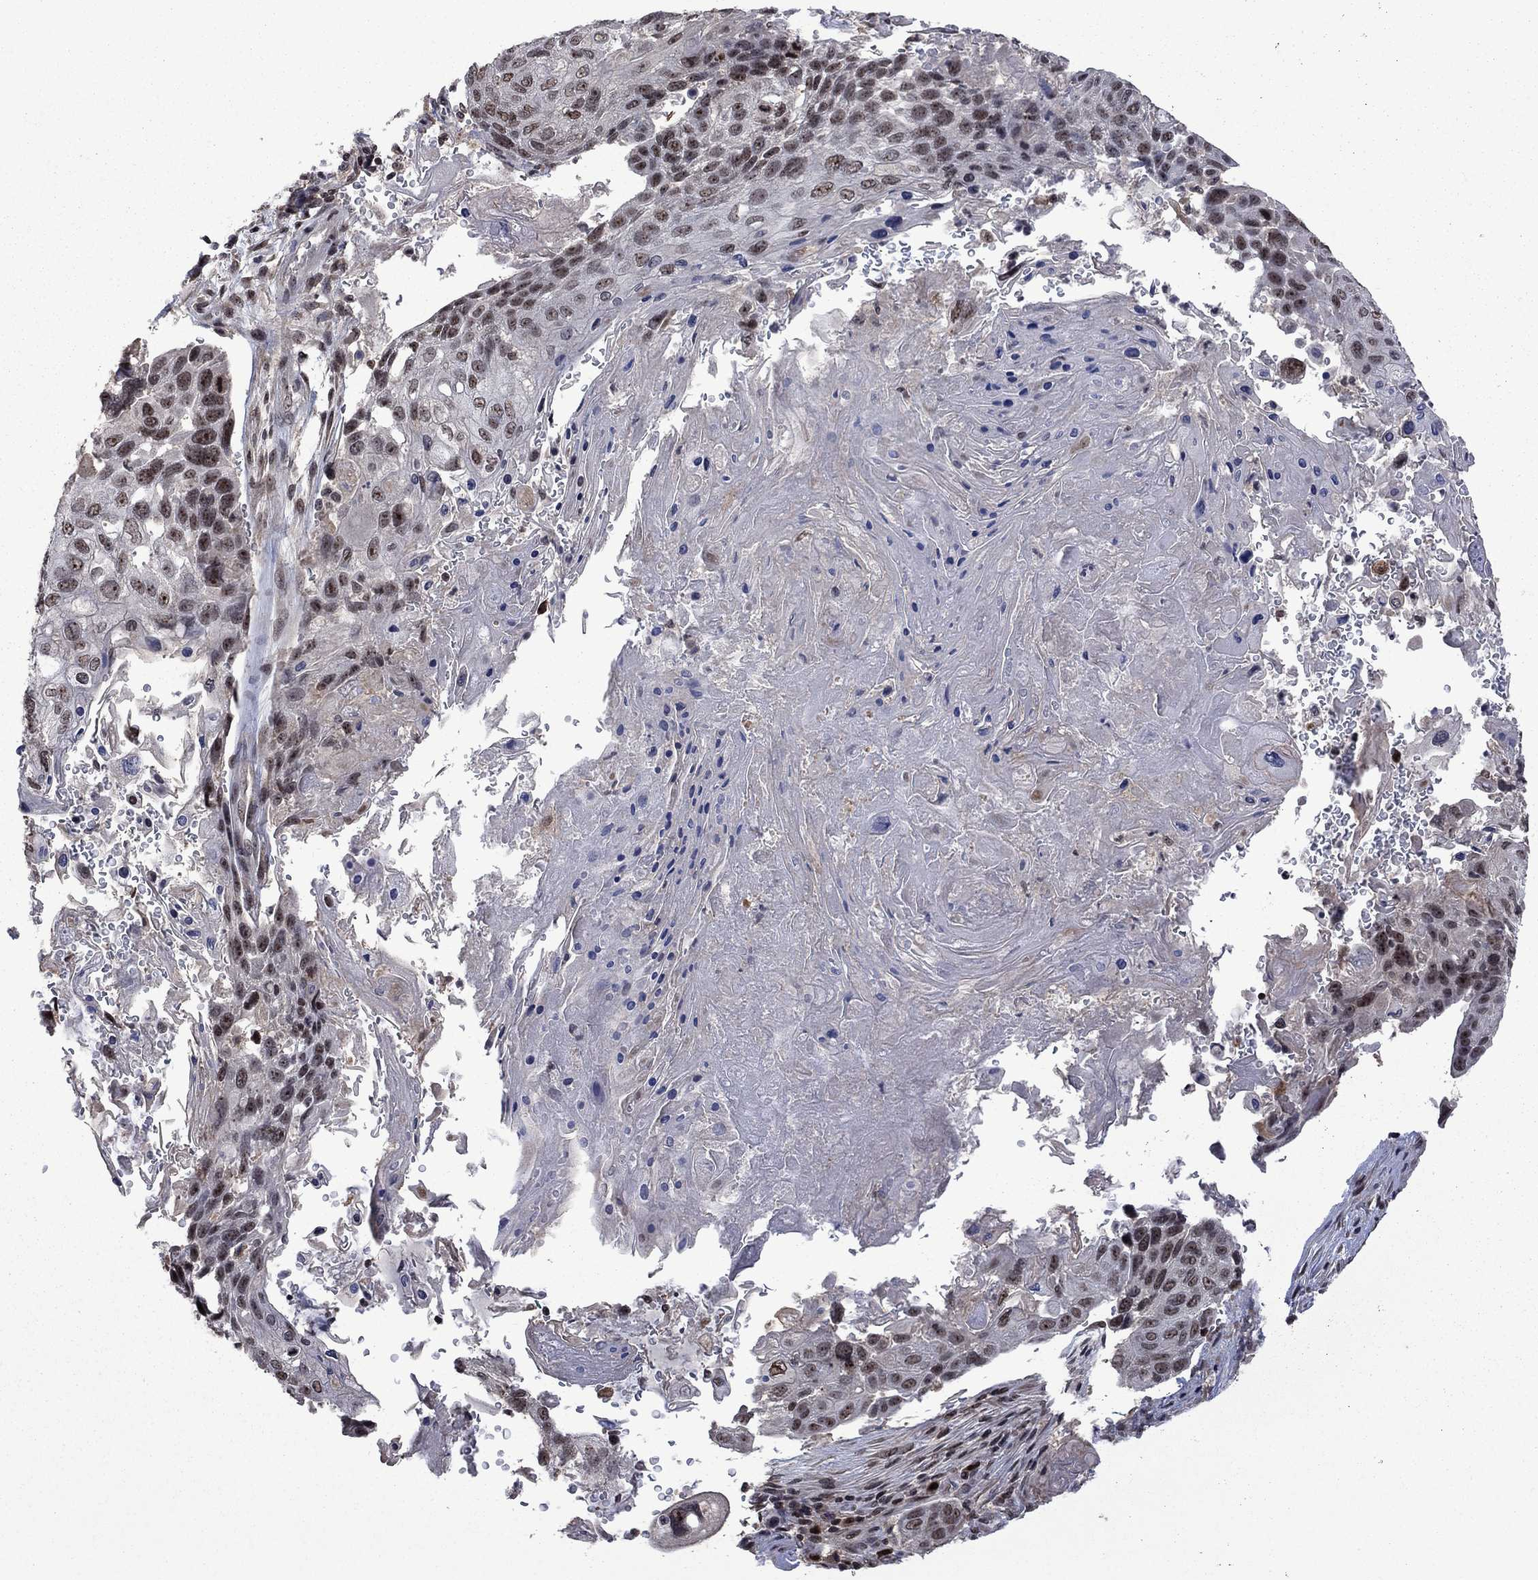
{"staining": {"intensity": "moderate", "quantity": "25%-75%", "location": "nuclear"}, "tissue": "lung cancer", "cell_type": "Tumor cells", "image_type": "cancer", "snomed": [{"axis": "morphology", "description": "Normal tissue, NOS"}, {"axis": "morphology", "description": "Squamous cell carcinoma, NOS"}, {"axis": "topography", "description": "Bronchus"}, {"axis": "topography", "description": "Lung"}], "caption": "There is medium levels of moderate nuclear staining in tumor cells of lung cancer (squamous cell carcinoma), as demonstrated by immunohistochemical staining (brown color).", "gene": "FBL", "patient": {"sex": "male", "age": 69}}